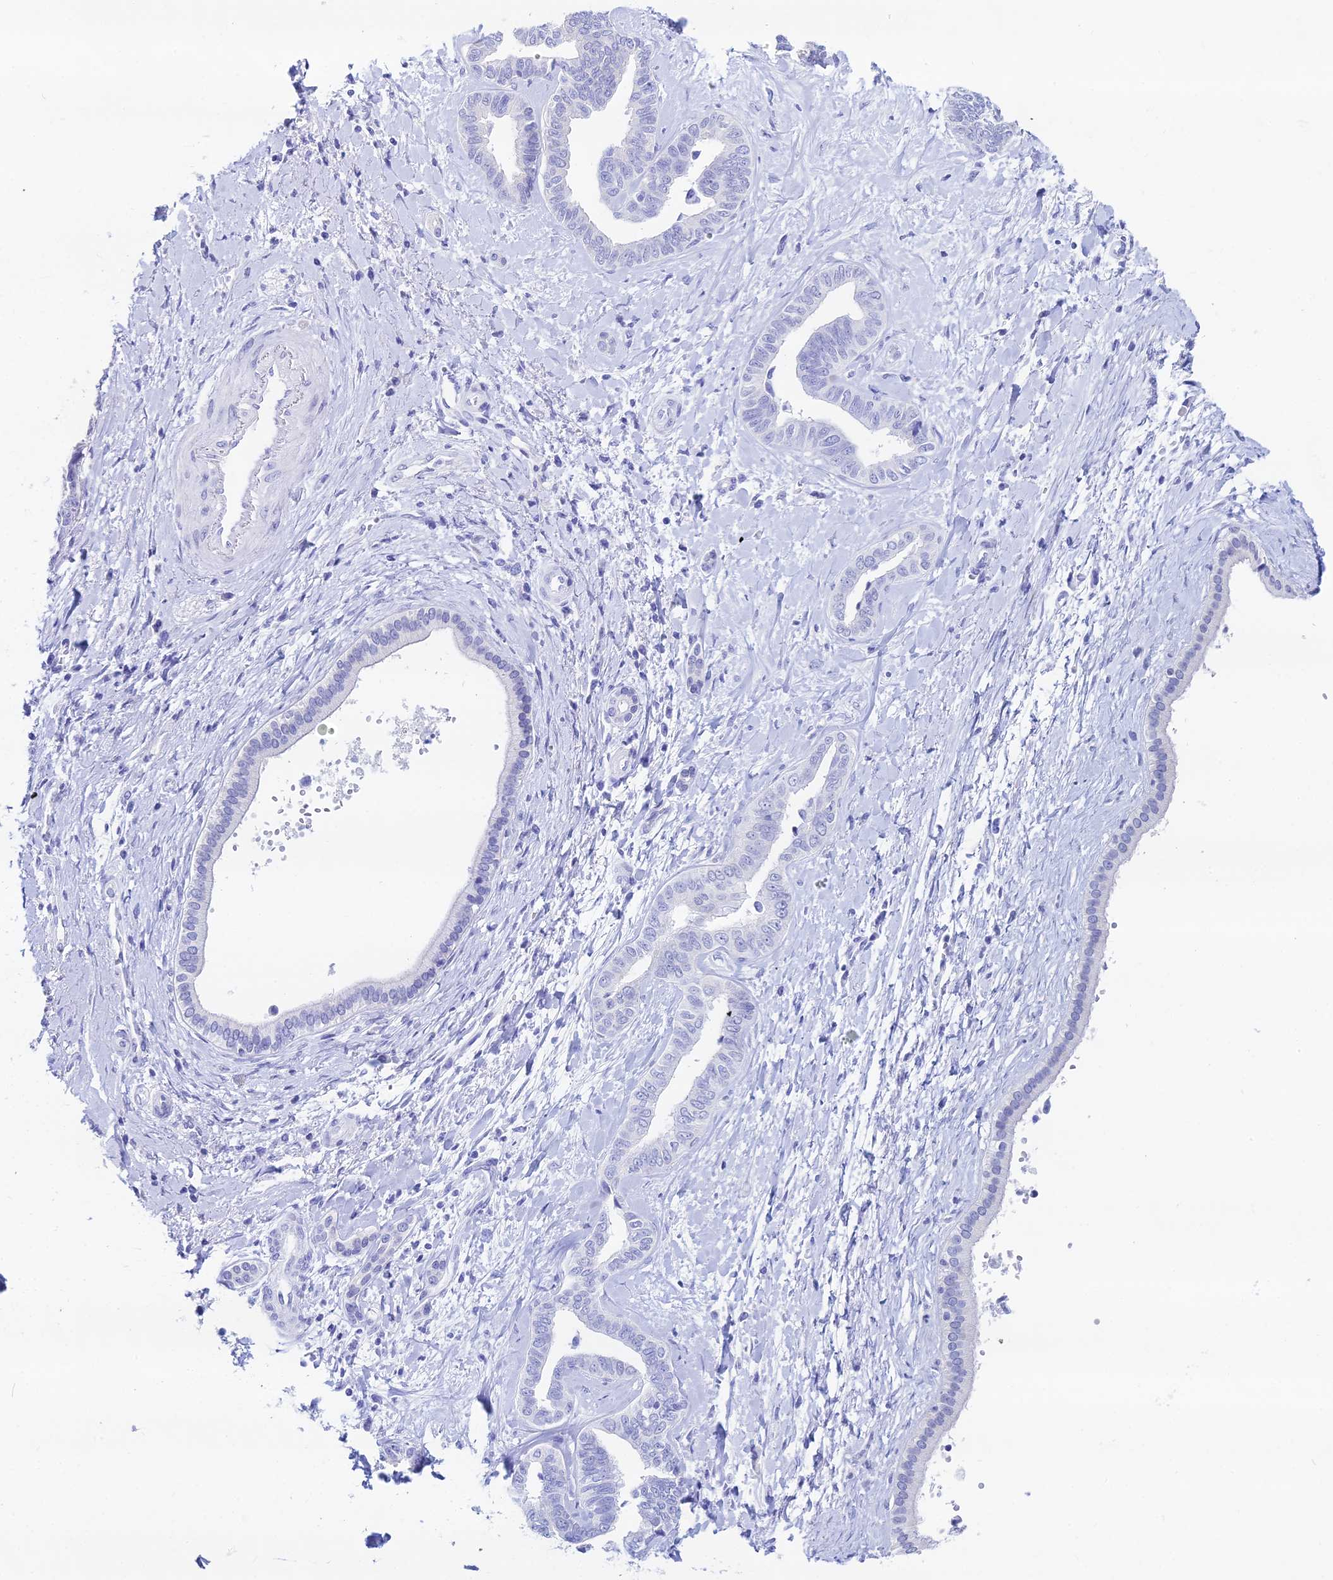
{"staining": {"intensity": "negative", "quantity": "none", "location": "none"}, "tissue": "liver cancer", "cell_type": "Tumor cells", "image_type": "cancer", "snomed": [{"axis": "morphology", "description": "Cholangiocarcinoma"}, {"axis": "topography", "description": "Liver"}], "caption": "A high-resolution micrograph shows immunohistochemistry (IHC) staining of cholangiocarcinoma (liver), which demonstrates no significant expression in tumor cells.", "gene": "HSPA1L", "patient": {"sex": "female", "age": 77}}